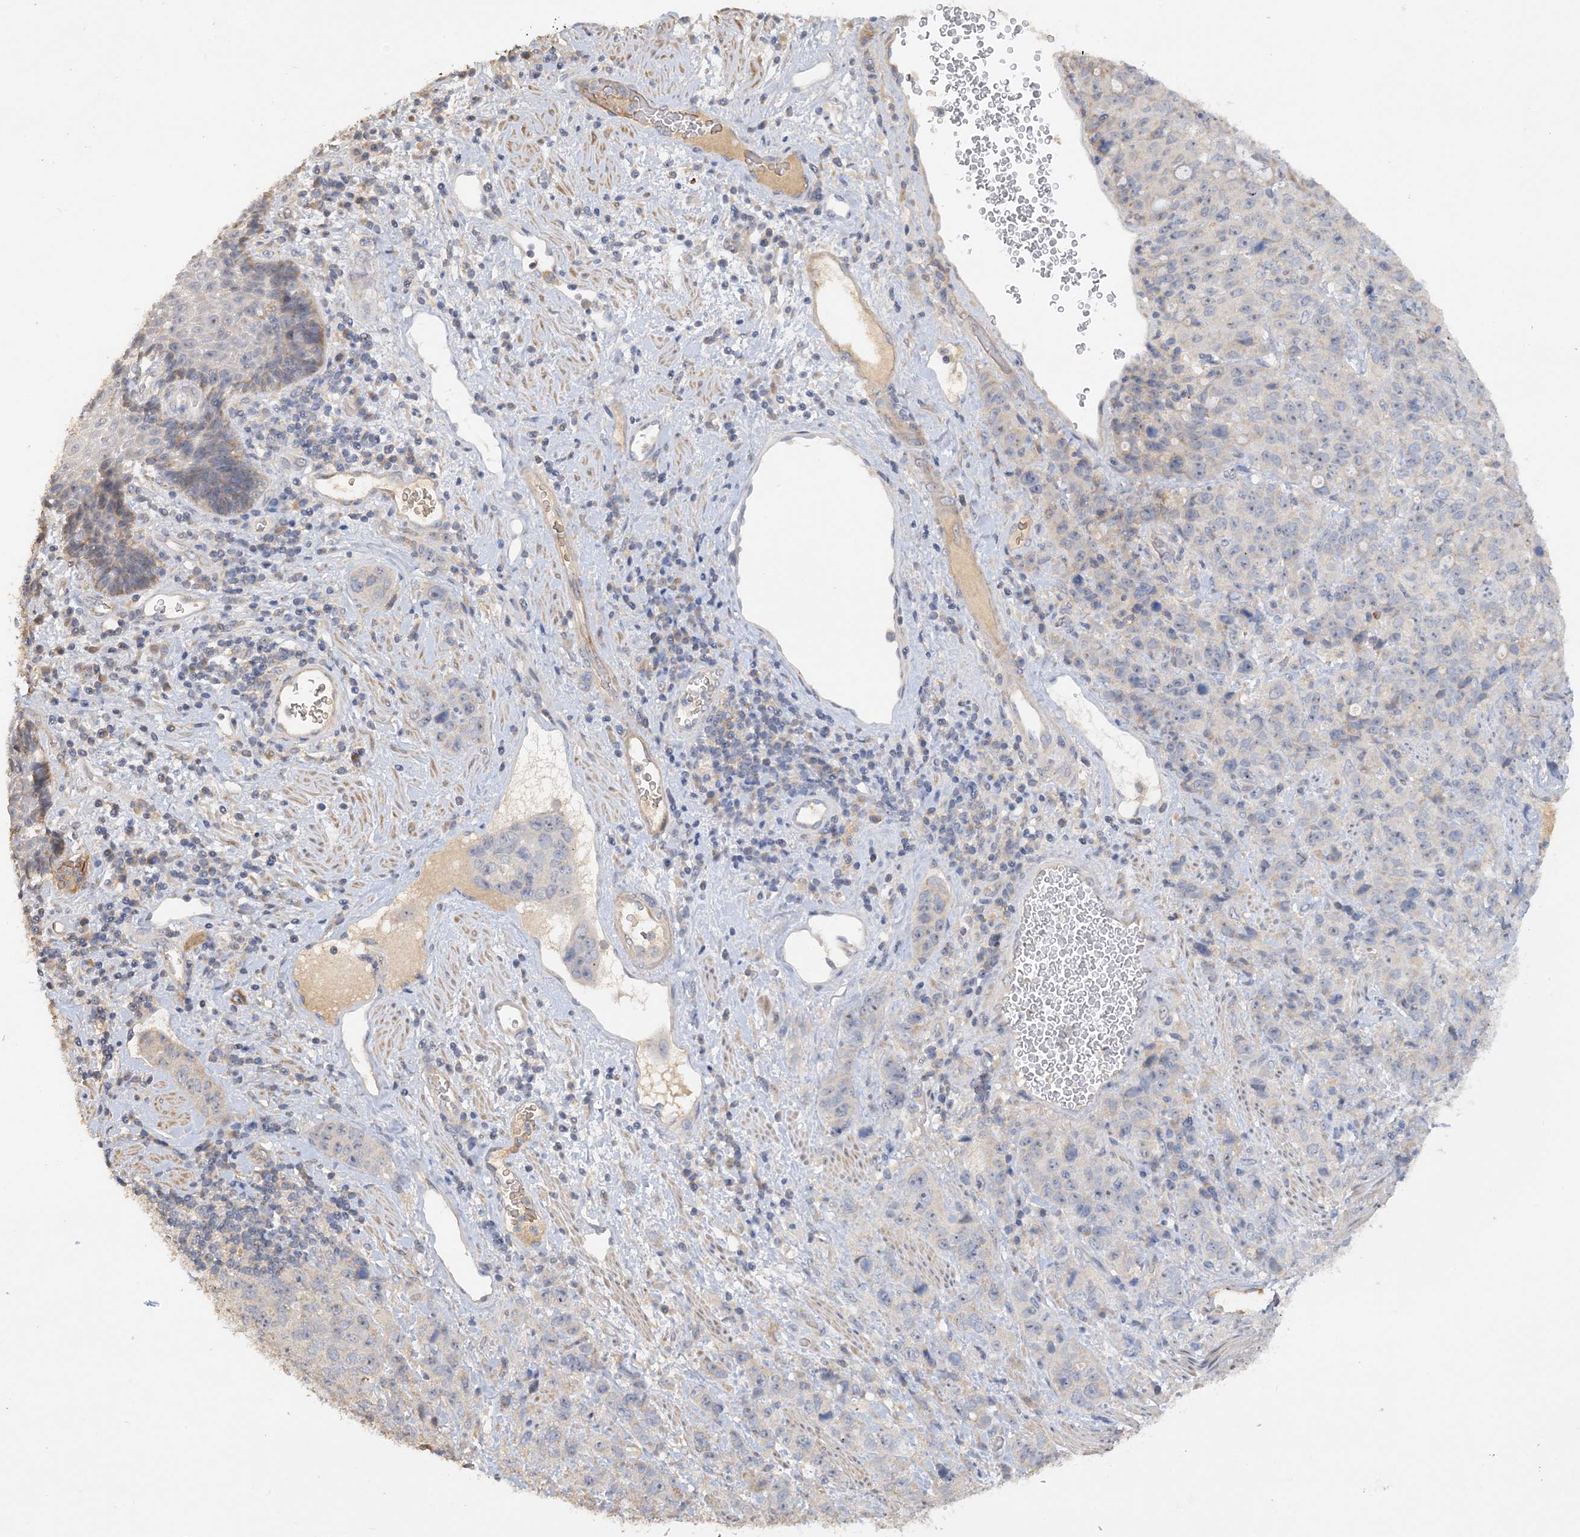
{"staining": {"intensity": "negative", "quantity": "none", "location": "none"}, "tissue": "stomach cancer", "cell_type": "Tumor cells", "image_type": "cancer", "snomed": [{"axis": "morphology", "description": "Adenocarcinoma, NOS"}, {"axis": "topography", "description": "Stomach"}], "caption": "This is an IHC histopathology image of human stomach adenocarcinoma. There is no staining in tumor cells.", "gene": "GRINA", "patient": {"sex": "male", "age": 48}}